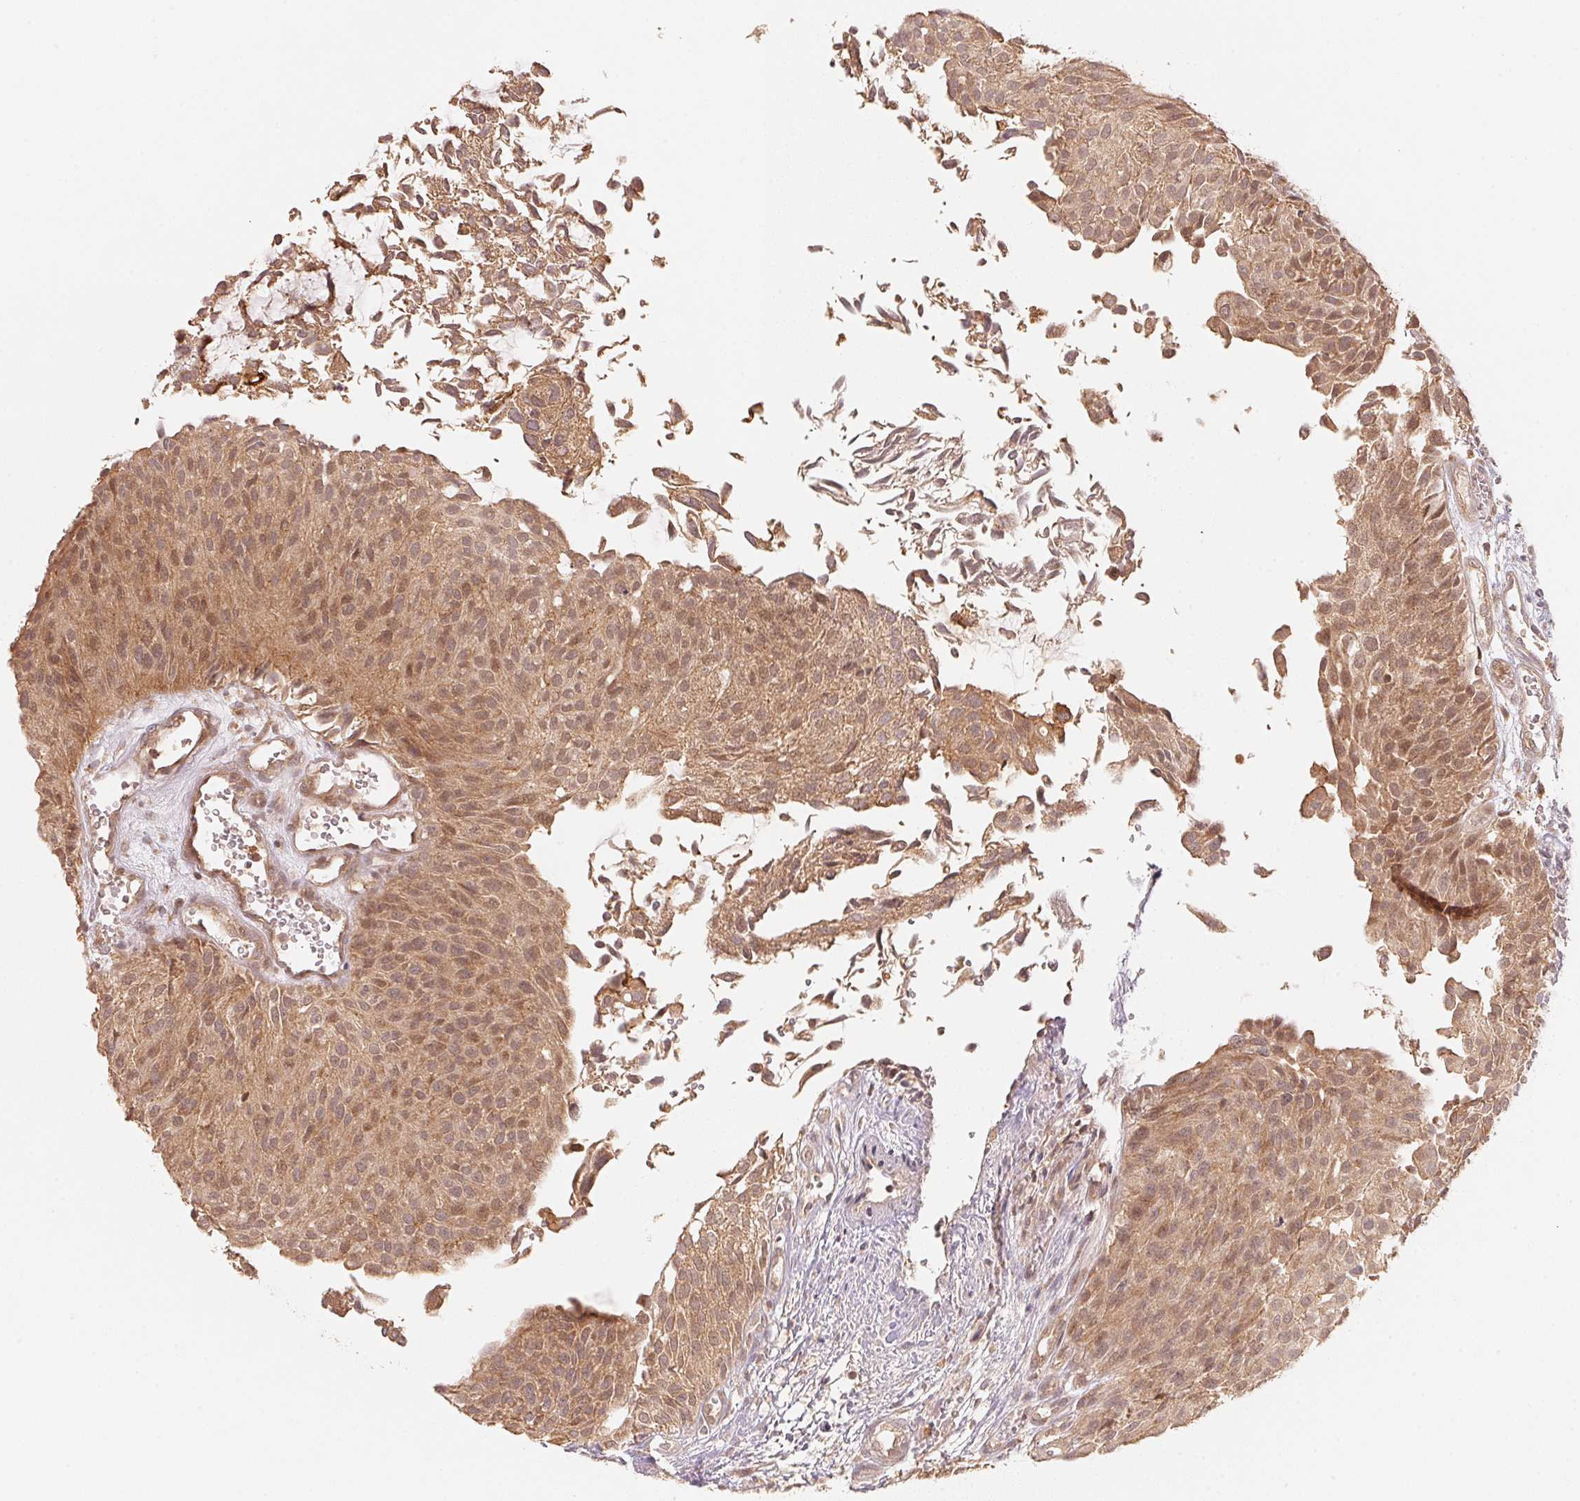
{"staining": {"intensity": "moderate", "quantity": ">75%", "location": "cytoplasmic/membranous,nuclear"}, "tissue": "urothelial cancer", "cell_type": "Tumor cells", "image_type": "cancer", "snomed": [{"axis": "morphology", "description": "Urothelial carcinoma, NOS"}, {"axis": "topography", "description": "Urinary bladder"}], "caption": "Protein staining of transitional cell carcinoma tissue demonstrates moderate cytoplasmic/membranous and nuclear staining in approximately >75% of tumor cells.", "gene": "CCDC102B", "patient": {"sex": "male", "age": 84}}